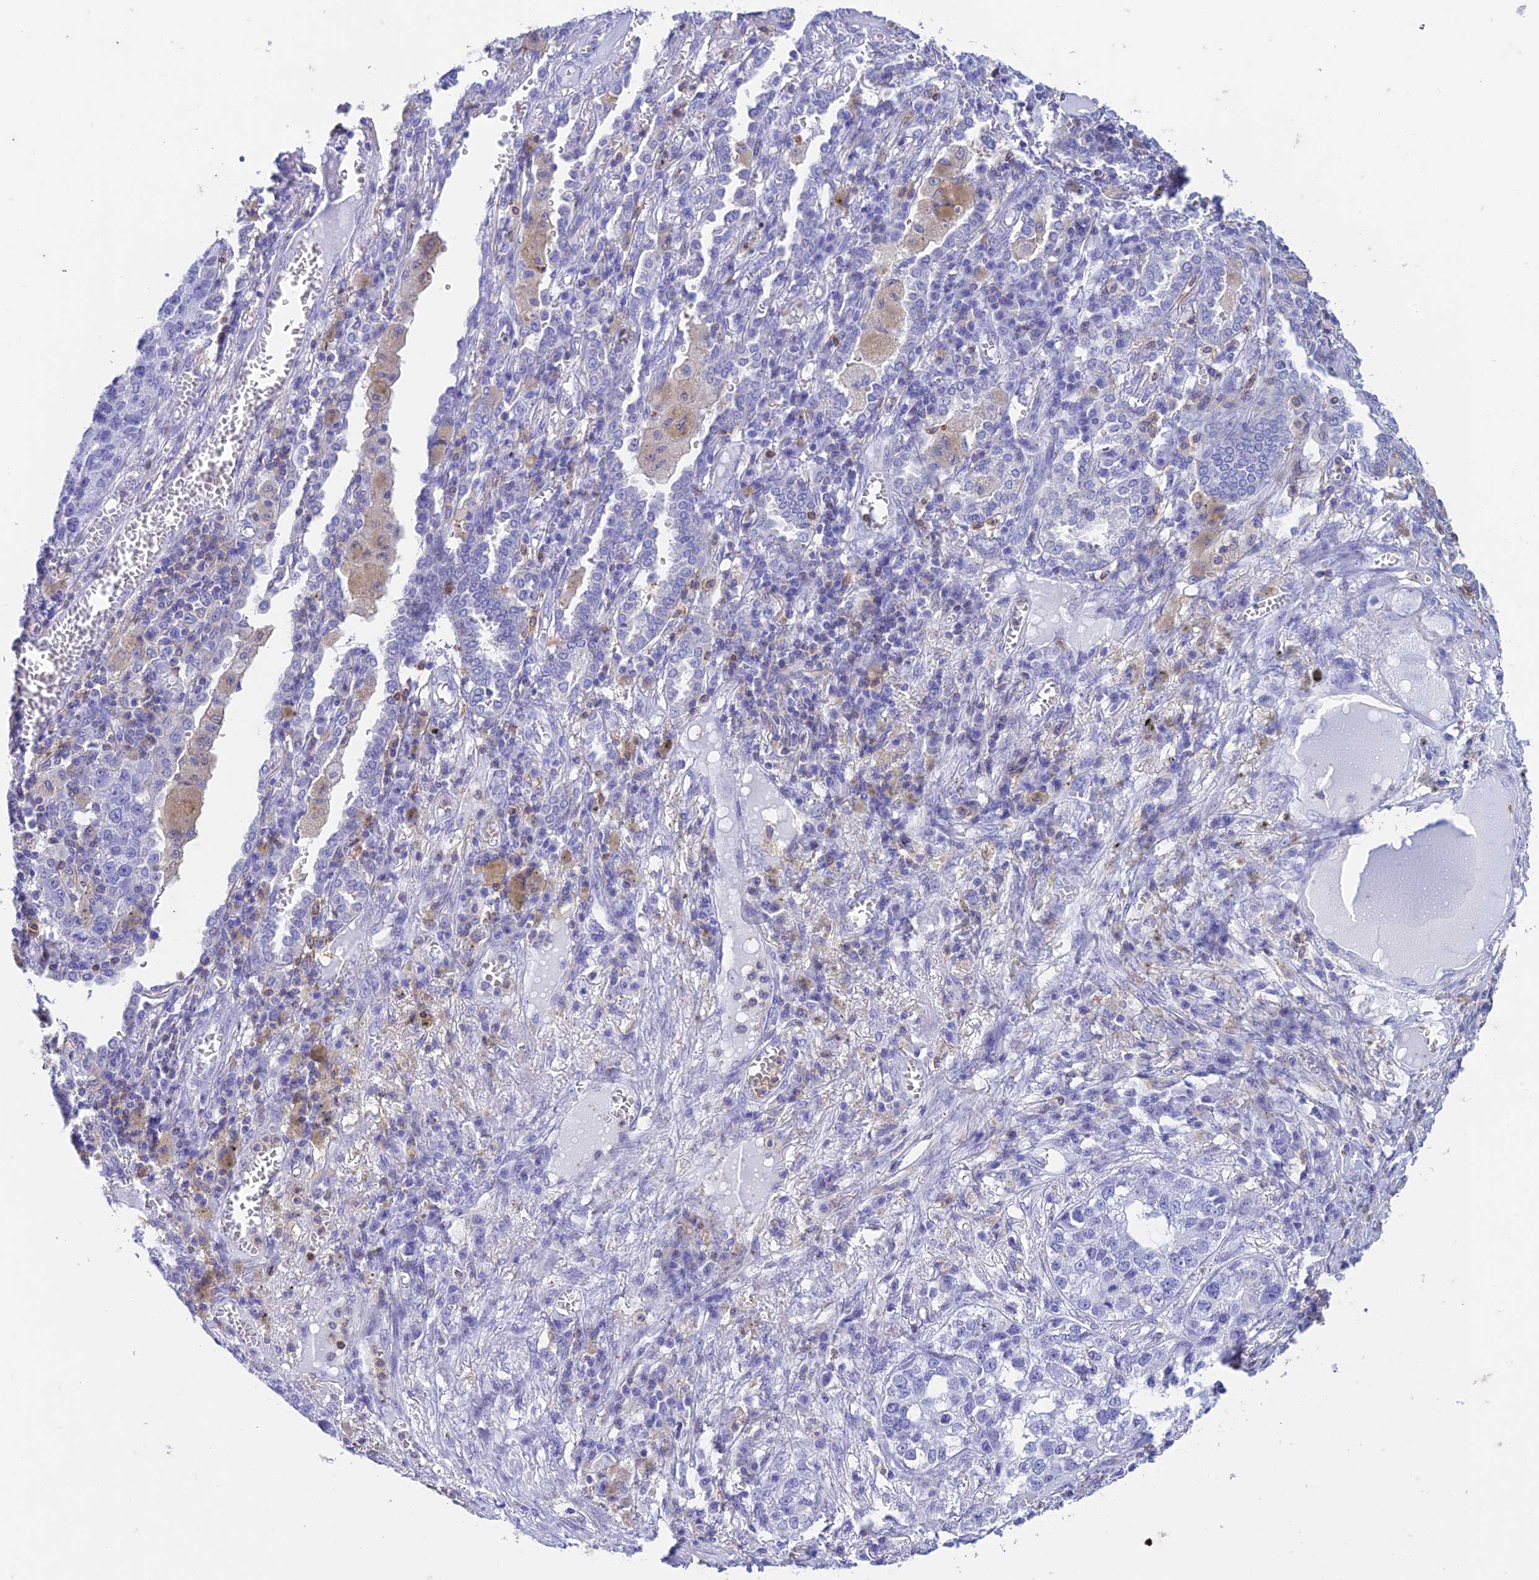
{"staining": {"intensity": "negative", "quantity": "none", "location": "none"}, "tissue": "lung cancer", "cell_type": "Tumor cells", "image_type": "cancer", "snomed": [{"axis": "morphology", "description": "Adenocarcinoma, NOS"}, {"axis": "topography", "description": "Lung"}], "caption": "IHC of lung adenocarcinoma shows no staining in tumor cells.", "gene": "FGF7", "patient": {"sex": "male", "age": 49}}